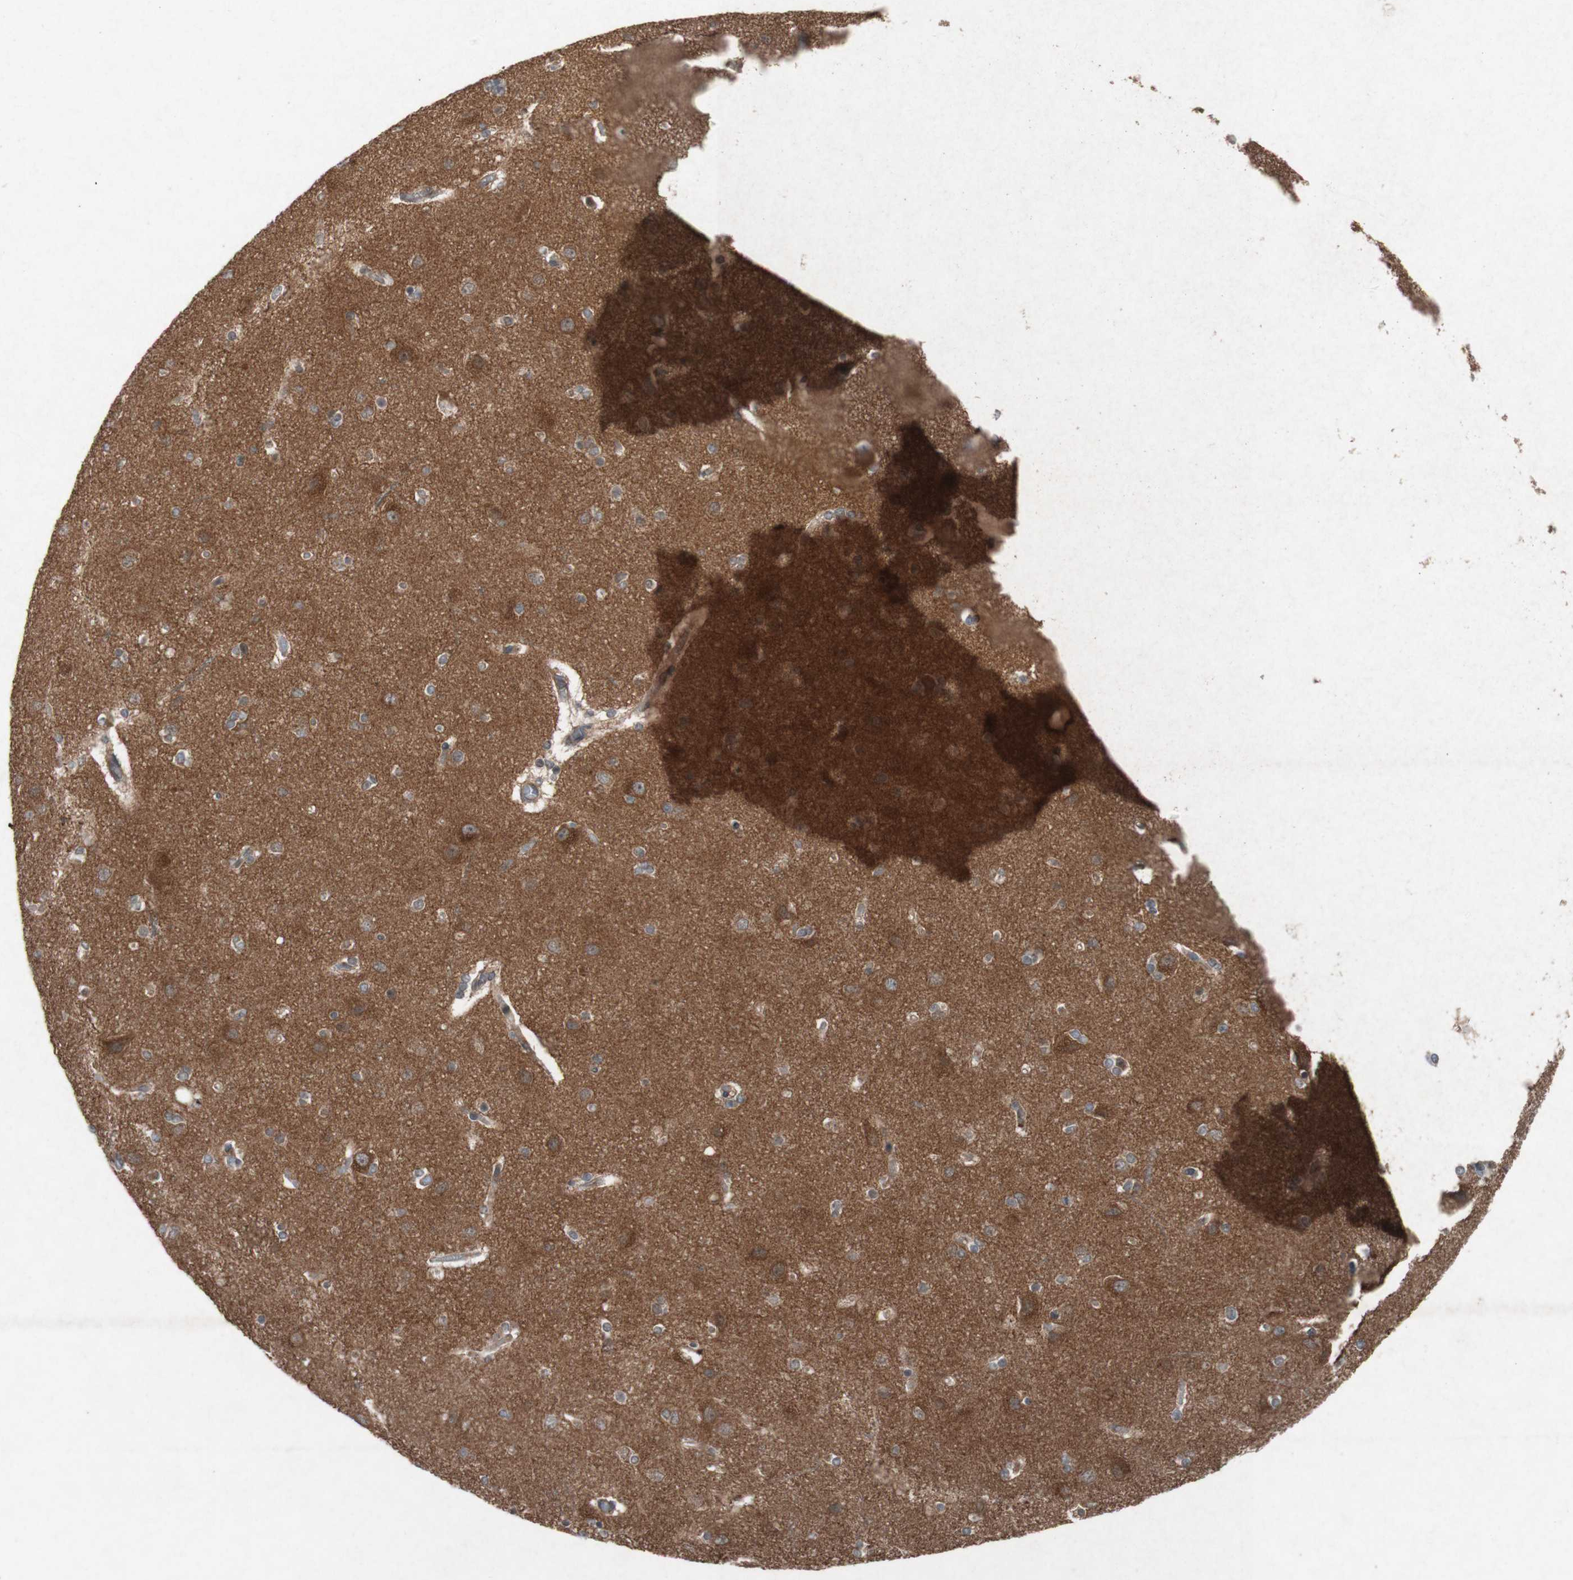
{"staining": {"intensity": "weak", "quantity": ">75%", "location": "cytoplasmic/membranous"}, "tissue": "cerebral cortex", "cell_type": "Endothelial cells", "image_type": "normal", "snomed": [{"axis": "morphology", "description": "Normal tissue, NOS"}, {"axis": "topography", "description": "Cerebral cortex"}], "caption": "High-magnification brightfield microscopy of unremarkable cerebral cortex stained with DAB (3,3'-diaminobenzidine) (brown) and counterstained with hematoxylin (blue). endothelial cells exhibit weak cytoplasmic/membranous positivity is seen in approximately>75% of cells.", "gene": "ATP6V1F", "patient": {"sex": "female", "age": 54}}